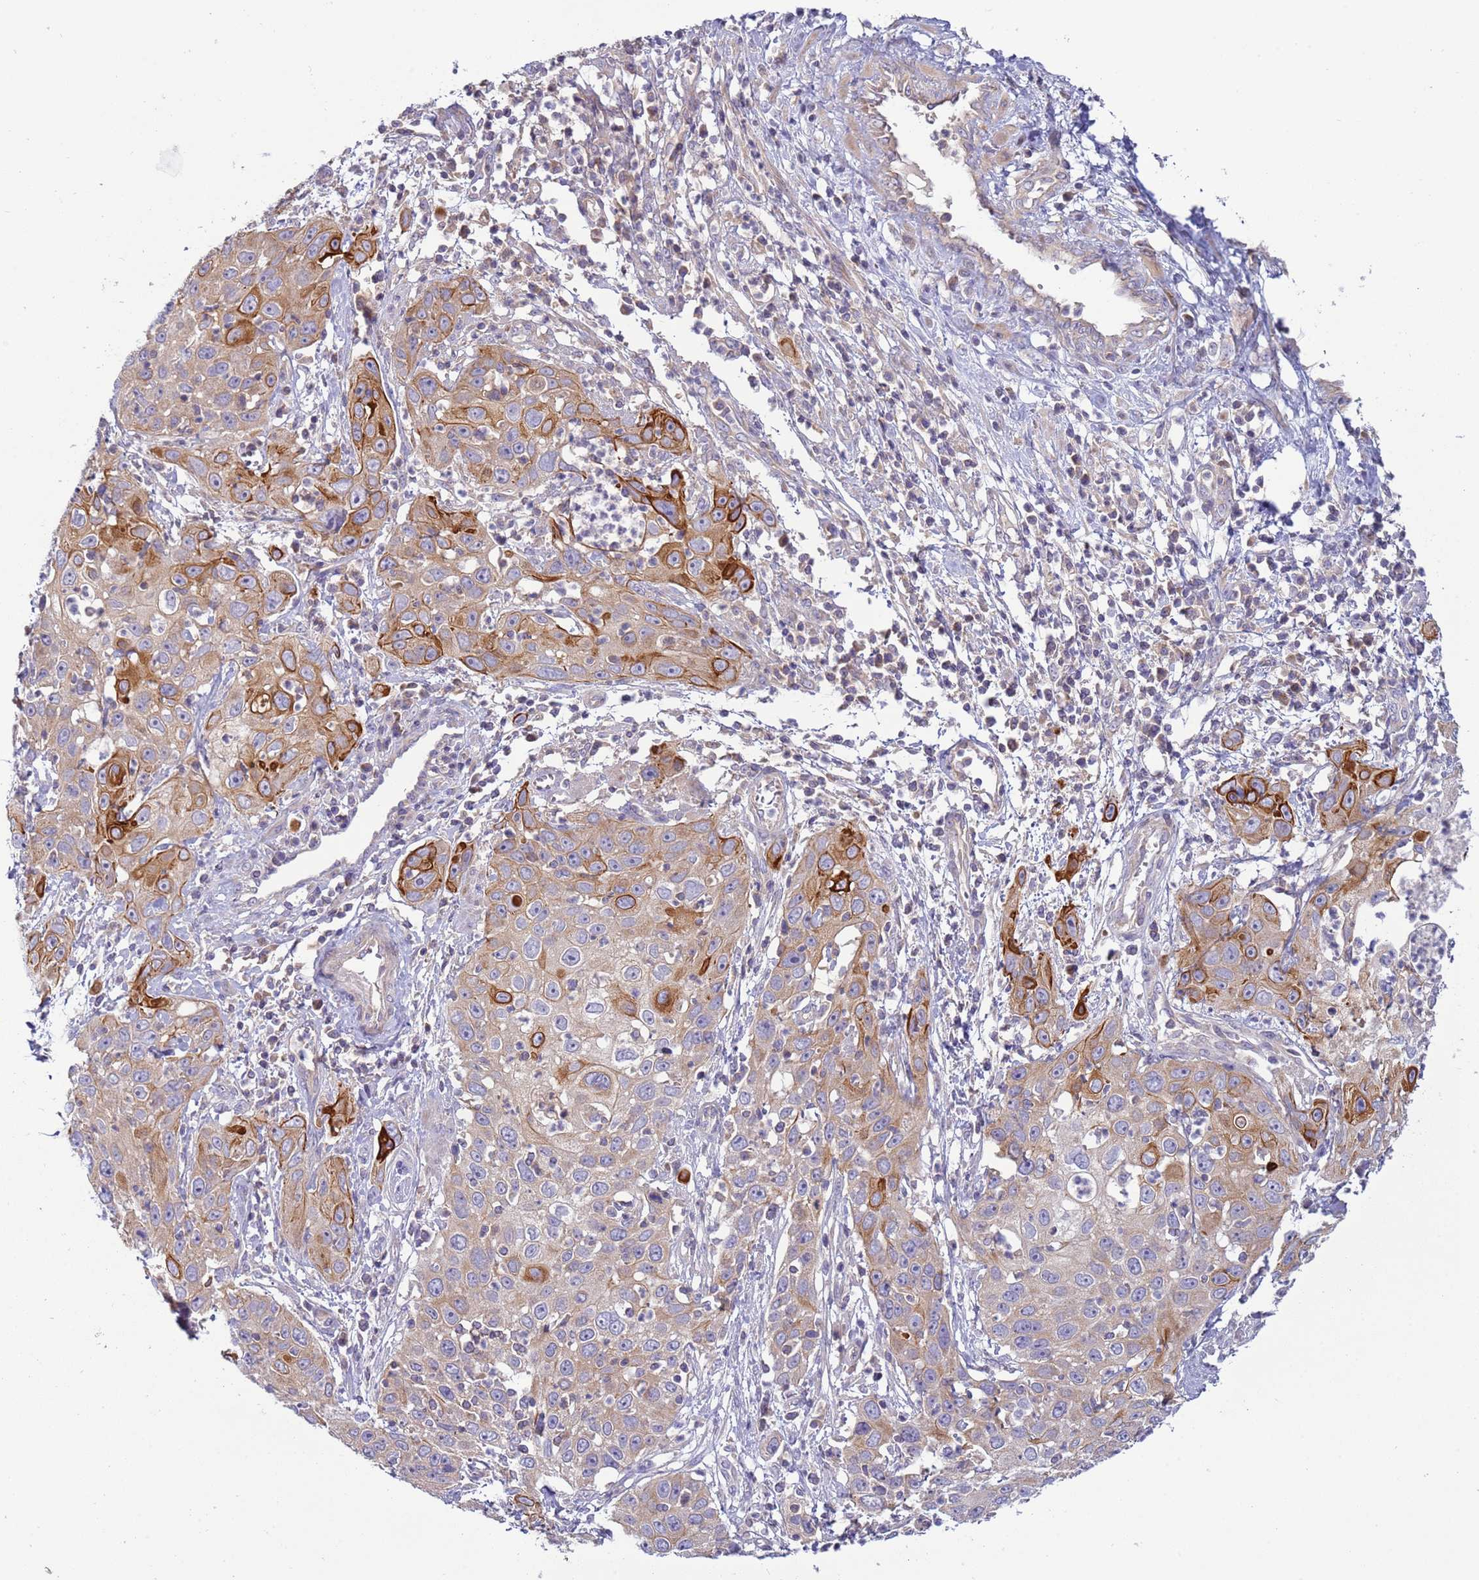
{"staining": {"intensity": "strong", "quantity": "25%-75%", "location": "cytoplasmic/membranous"}, "tissue": "cervical cancer", "cell_type": "Tumor cells", "image_type": "cancer", "snomed": [{"axis": "morphology", "description": "Squamous cell carcinoma, NOS"}, {"axis": "topography", "description": "Cervix"}], "caption": "Tumor cells reveal high levels of strong cytoplasmic/membranous staining in about 25%-75% of cells in squamous cell carcinoma (cervical).", "gene": "UQCRQ", "patient": {"sex": "female", "age": 36}}